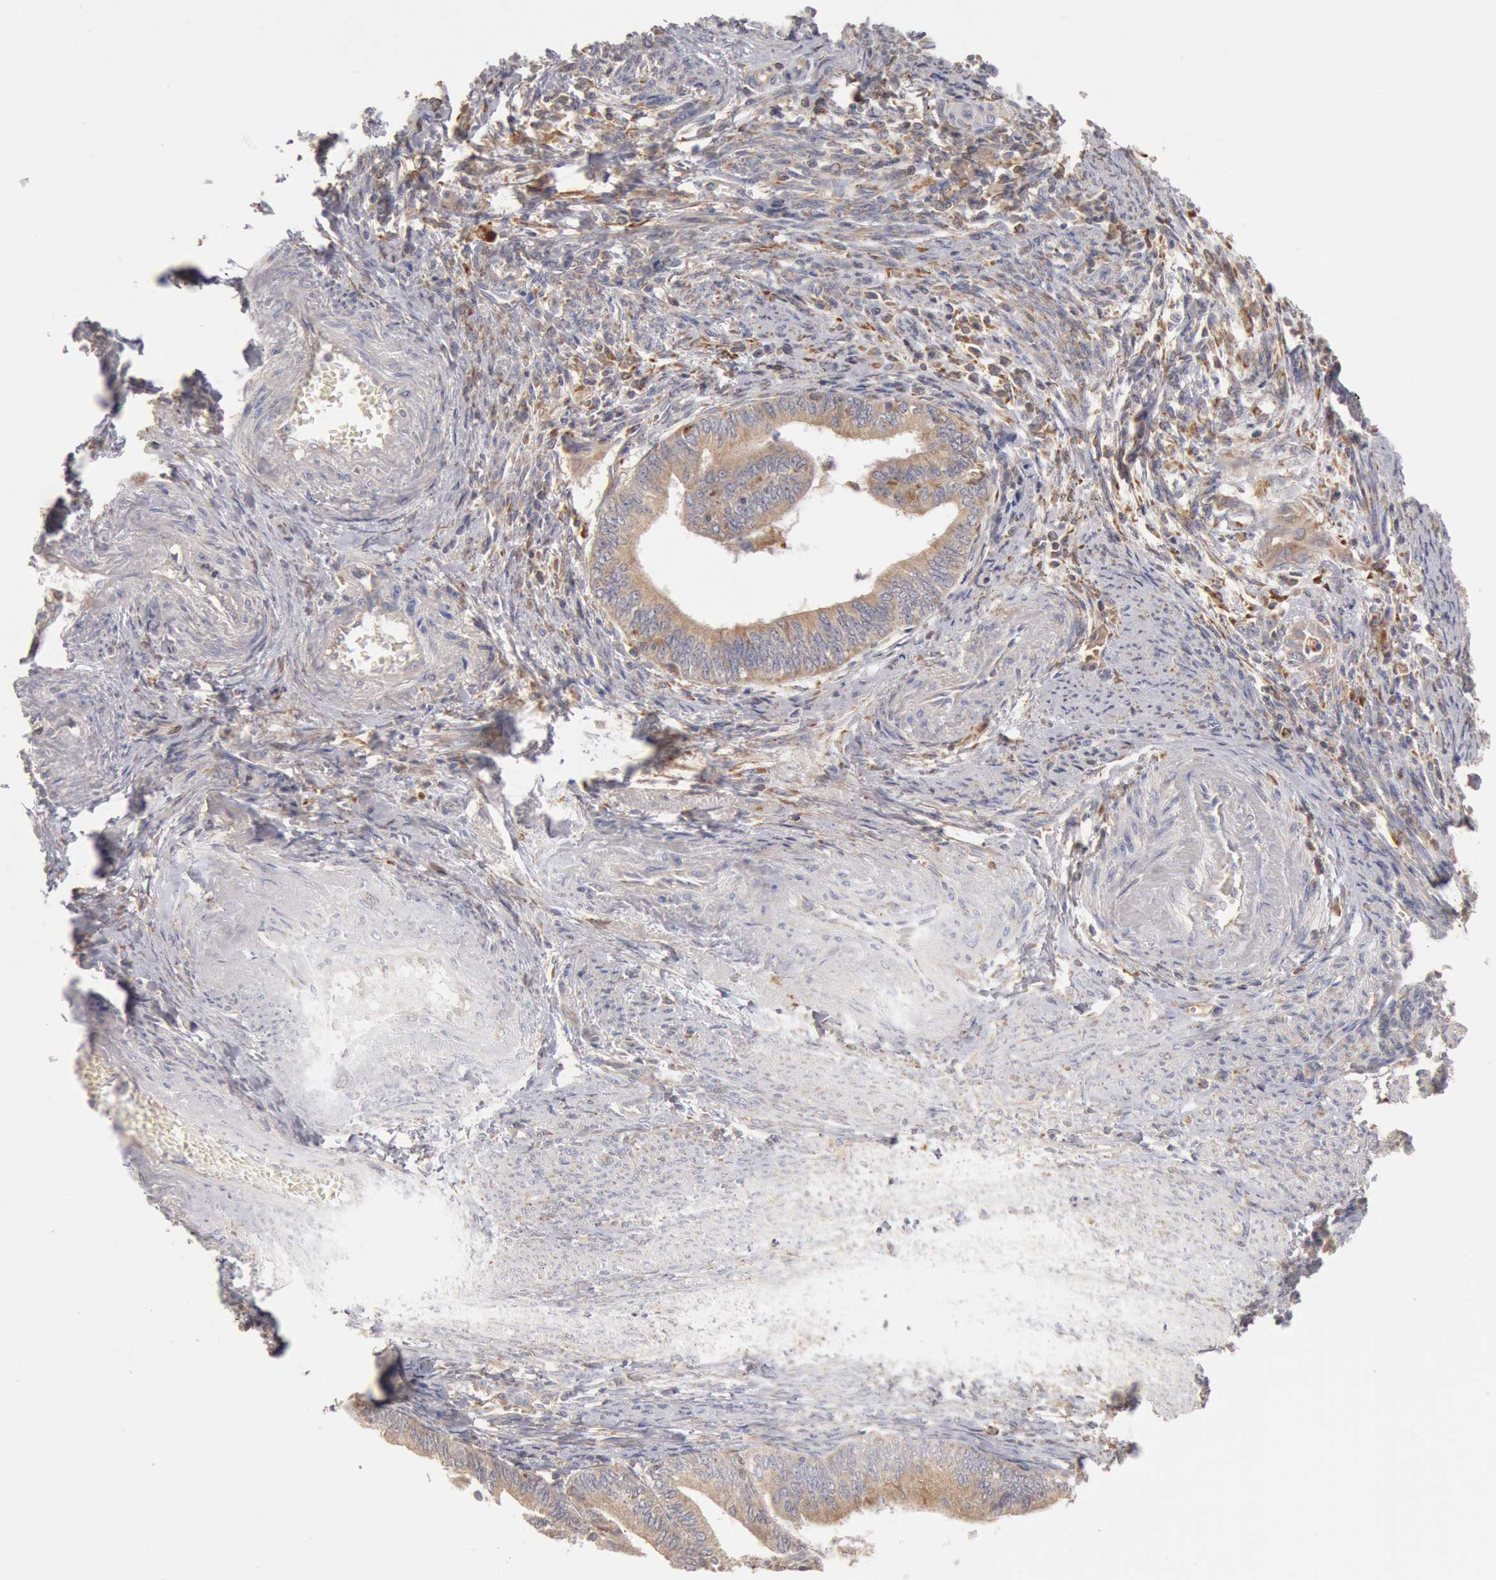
{"staining": {"intensity": "weak", "quantity": ">75%", "location": "cytoplasmic/membranous"}, "tissue": "endometrial cancer", "cell_type": "Tumor cells", "image_type": "cancer", "snomed": [{"axis": "morphology", "description": "Adenocarcinoma, NOS"}, {"axis": "topography", "description": "Endometrium"}], "caption": "There is low levels of weak cytoplasmic/membranous staining in tumor cells of adenocarcinoma (endometrial), as demonstrated by immunohistochemical staining (brown color).", "gene": "OSBPL8", "patient": {"sex": "female", "age": 66}}